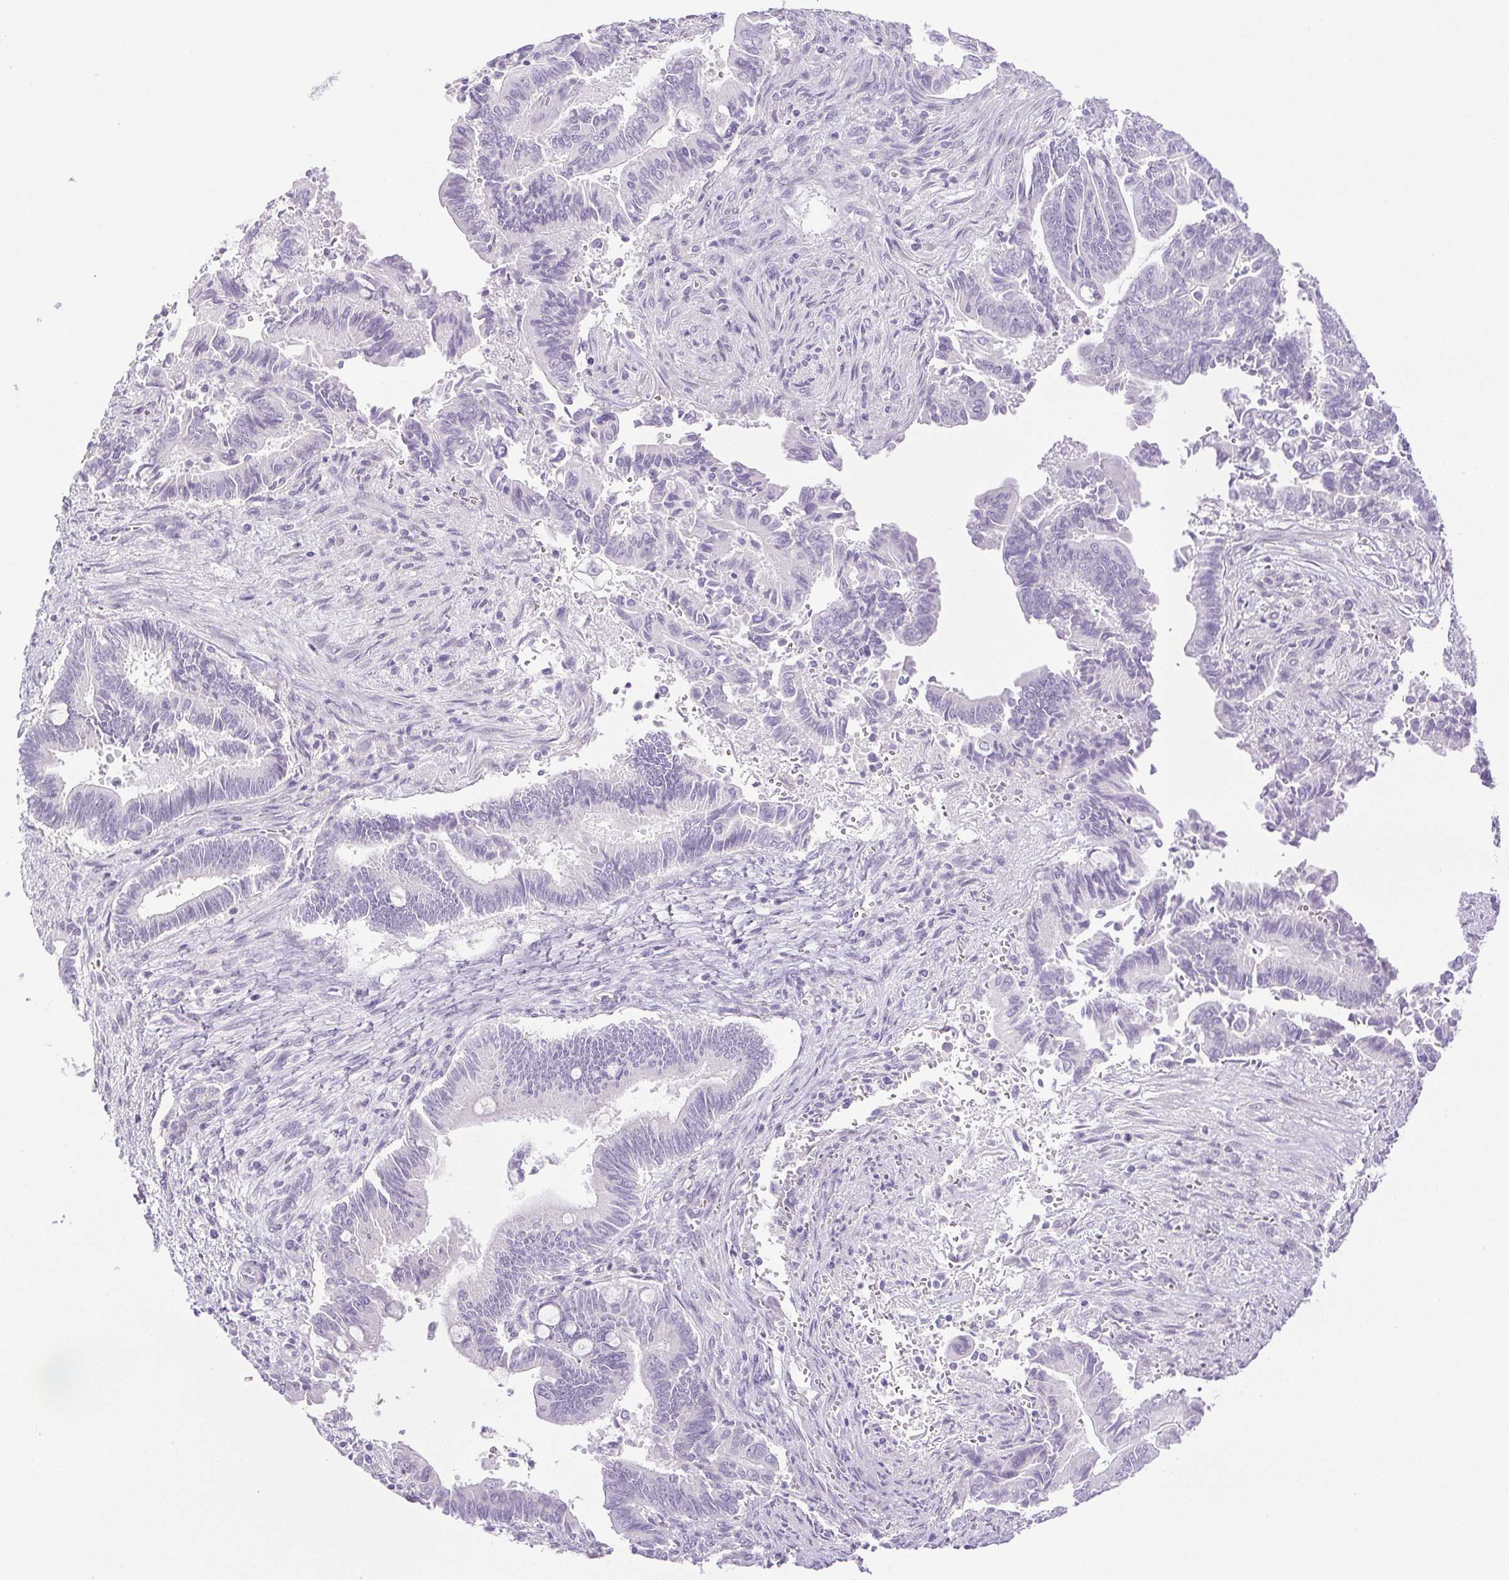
{"staining": {"intensity": "negative", "quantity": "none", "location": "none"}, "tissue": "pancreatic cancer", "cell_type": "Tumor cells", "image_type": "cancer", "snomed": [{"axis": "morphology", "description": "Adenocarcinoma, NOS"}, {"axis": "topography", "description": "Pancreas"}], "caption": "This image is of pancreatic cancer stained with IHC to label a protein in brown with the nuclei are counter-stained blue. There is no staining in tumor cells.", "gene": "PAPPA2", "patient": {"sex": "male", "age": 68}}